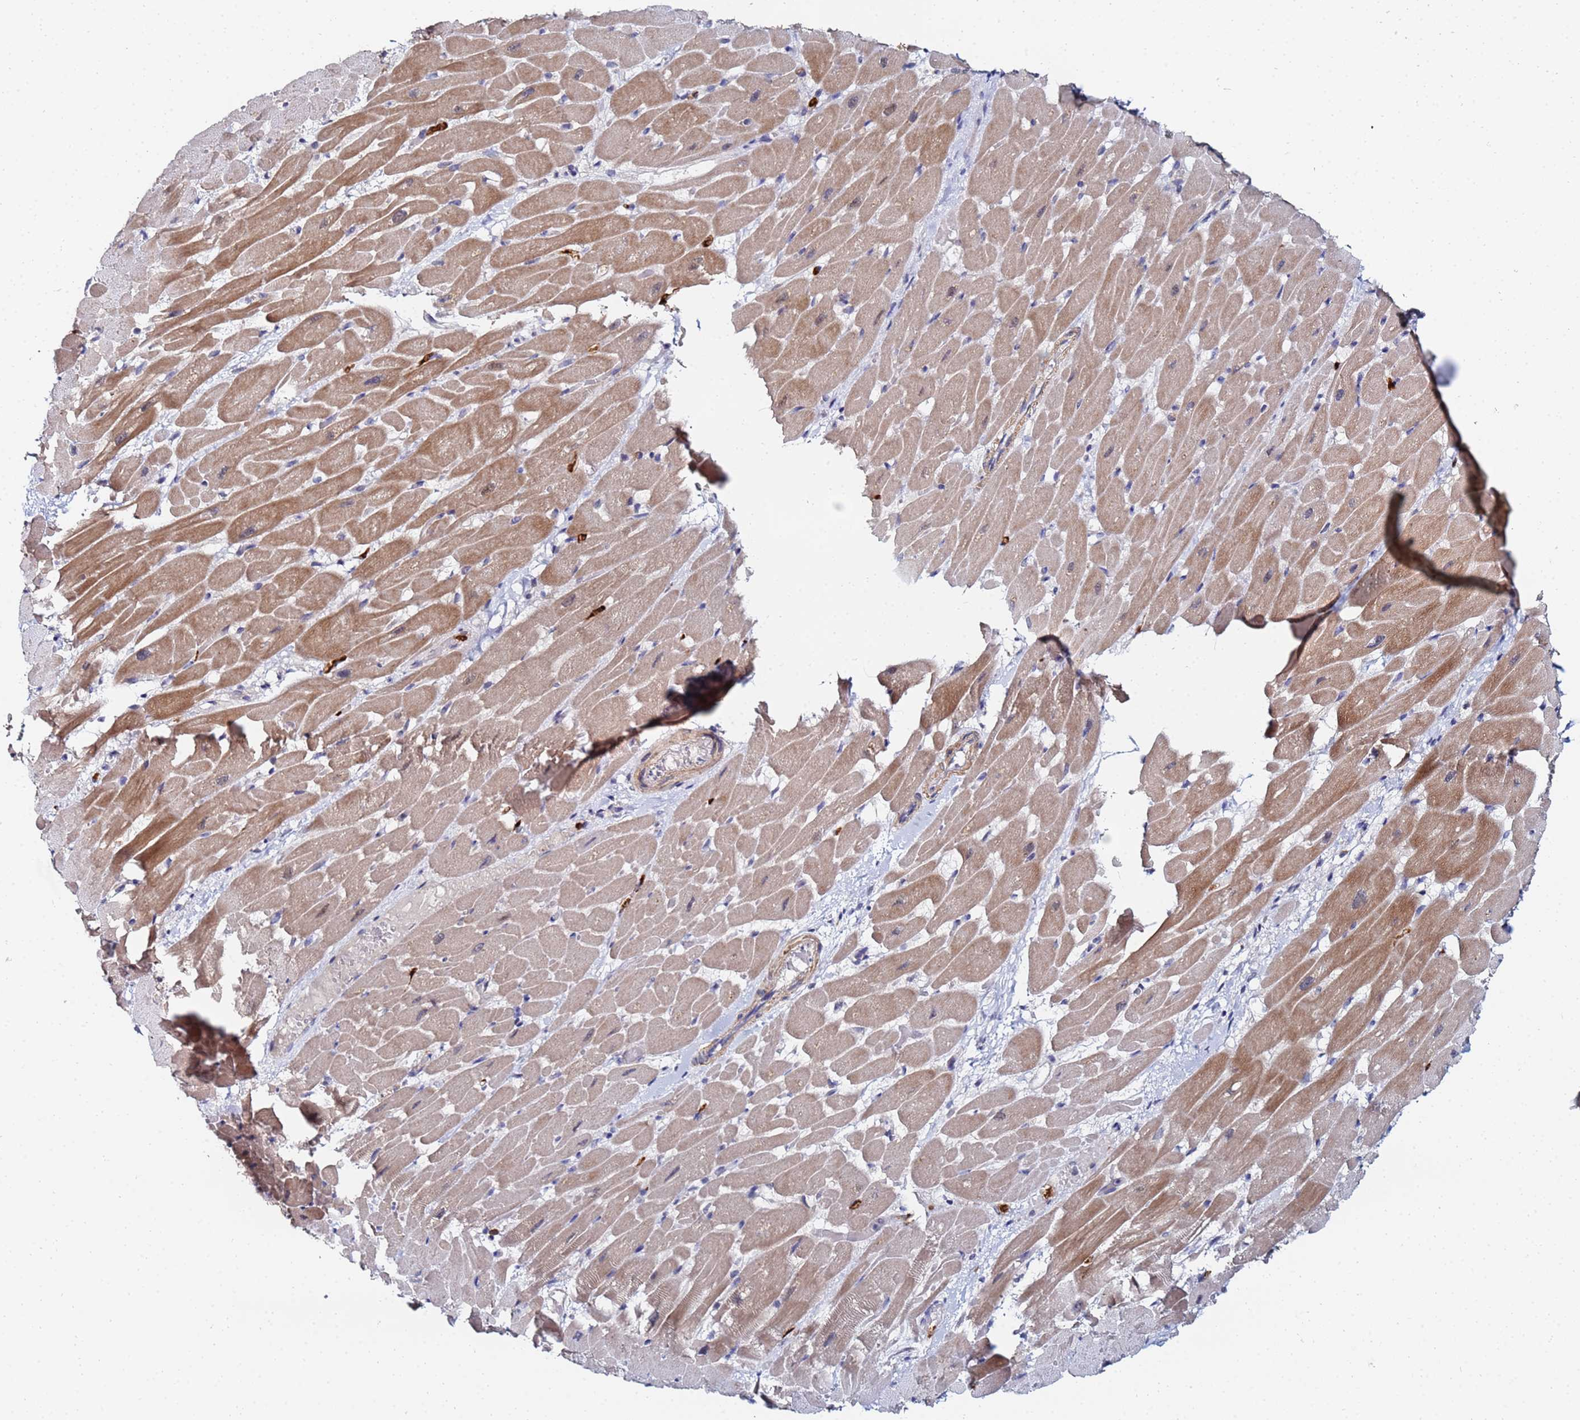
{"staining": {"intensity": "moderate", "quantity": "25%-75%", "location": "cytoplasmic/membranous"}, "tissue": "heart muscle", "cell_type": "Cardiomyocytes", "image_type": "normal", "snomed": [{"axis": "morphology", "description": "Normal tissue, NOS"}, {"axis": "topography", "description": "Heart"}], "caption": "Protein staining exhibits moderate cytoplasmic/membranous staining in about 25%-75% of cardiomyocytes in benign heart muscle. The protein is shown in brown color, while the nuclei are stained blue.", "gene": "MTCL1", "patient": {"sex": "male", "age": 37}}